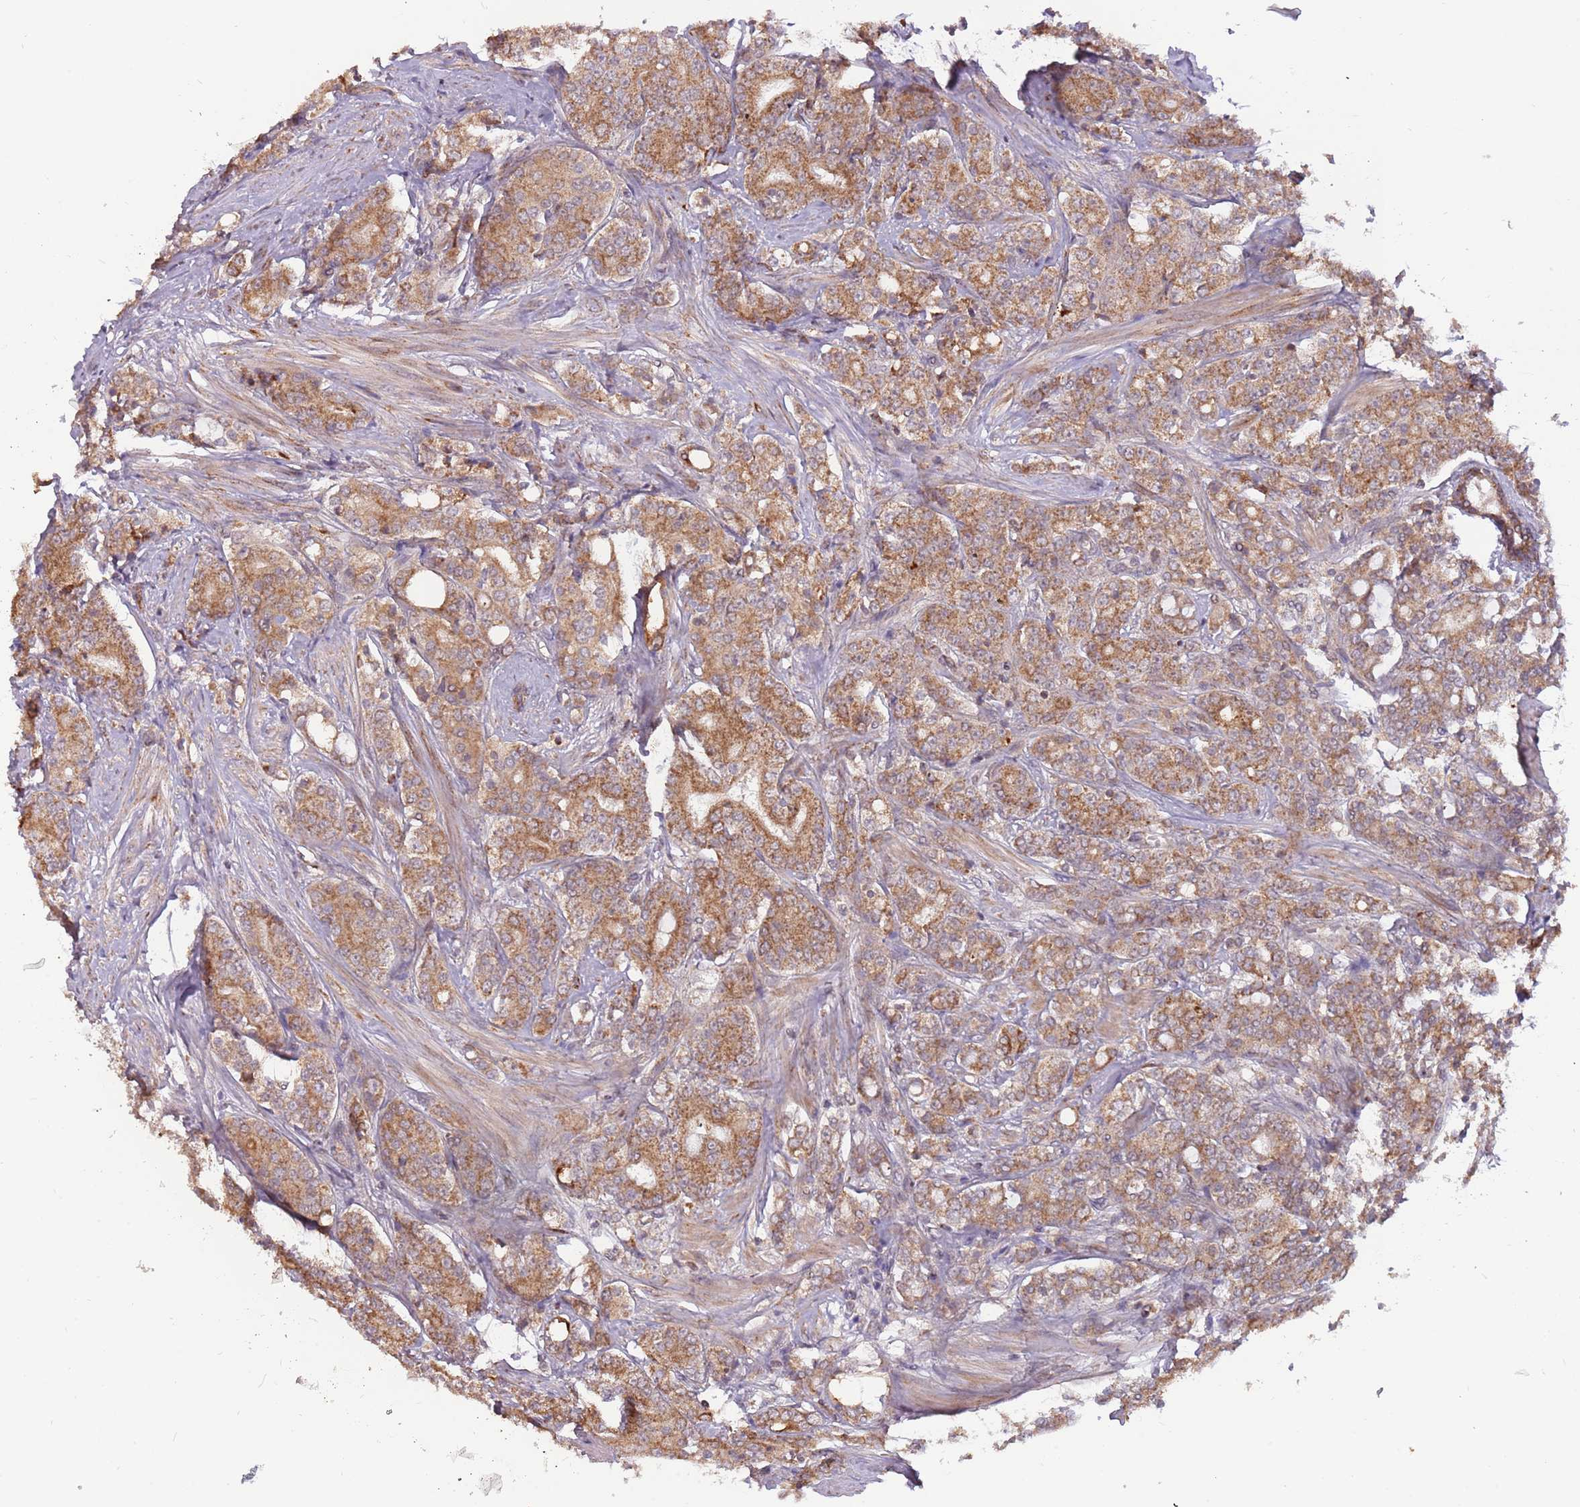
{"staining": {"intensity": "moderate", "quantity": ">75%", "location": "cytoplasmic/membranous"}, "tissue": "prostate cancer", "cell_type": "Tumor cells", "image_type": "cancer", "snomed": [{"axis": "morphology", "description": "Adenocarcinoma, High grade"}, {"axis": "topography", "description": "Prostate"}], "caption": "Immunohistochemistry (IHC) histopathology image of human prostate adenocarcinoma (high-grade) stained for a protein (brown), which displays medium levels of moderate cytoplasmic/membranous staining in about >75% of tumor cells.", "gene": "RNF181", "patient": {"sex": "male", "age": 62}}